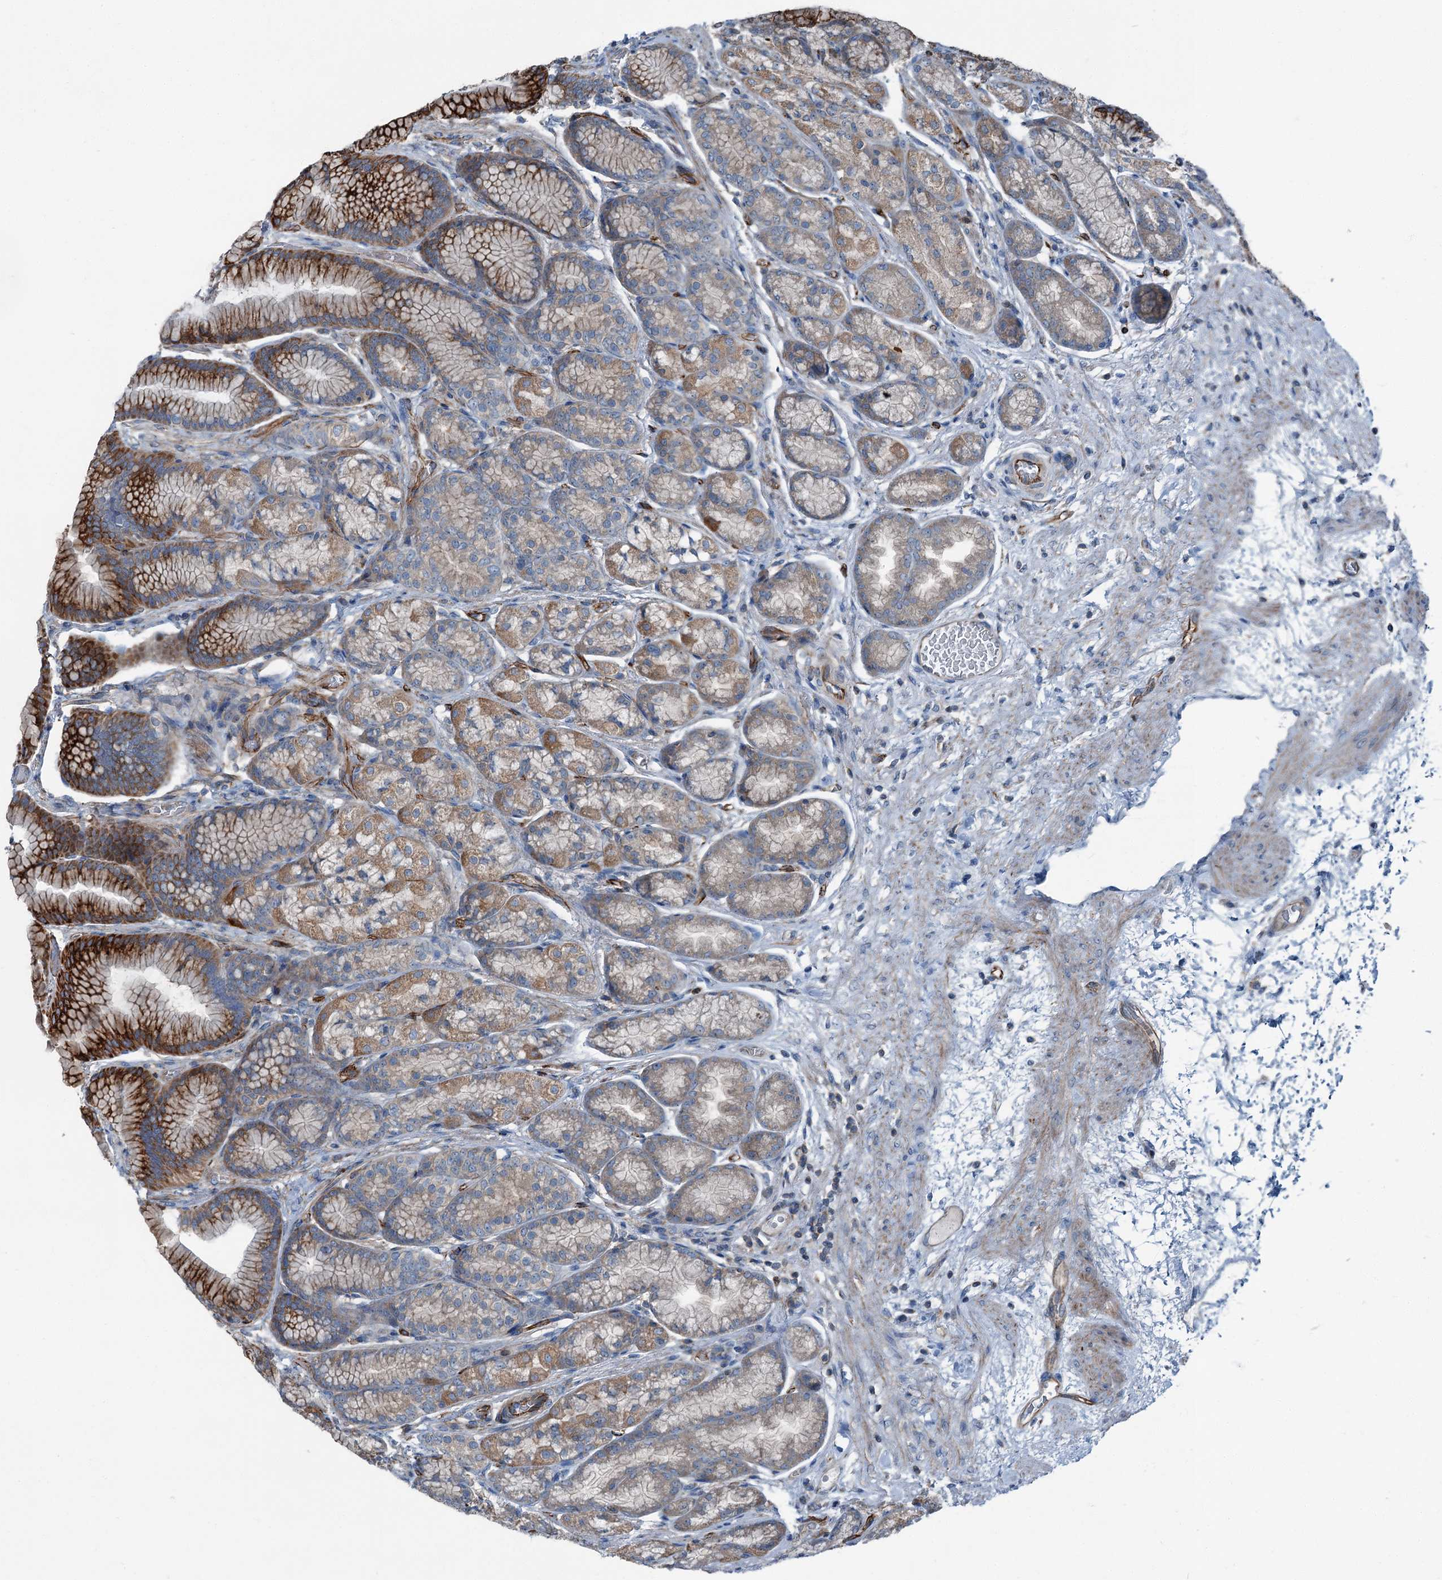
{"staining": {"intensity": "strong", "quantity": "25%-75%", "location": "cytoplasmic/membranous"}, "tissue": "stomach", "cell_type": "Glandular cells", "image_type": "normal", "snomed": [{"axis": "morphology", "description": "Normal tissue, NOS"}, {"axis": "morphology", "description": "Adenocarcinoma, NOS"}, {"axis": "morphology", "description": "Adenocarcinoma, High grade"}, {"axis": "topography", "description": "Stomach, upper"}, {"axis": "topography", "description": "Stomach"}], "caption": "A histopathology image of human stomach stained for a protein shows strong cytoplasmic/membranous brown staining in glandular cells. (Brightfield microscopy of DAB IHC at high magnification).", "gene": "AXL", "patient": {"sex": "female", "age": 65}}